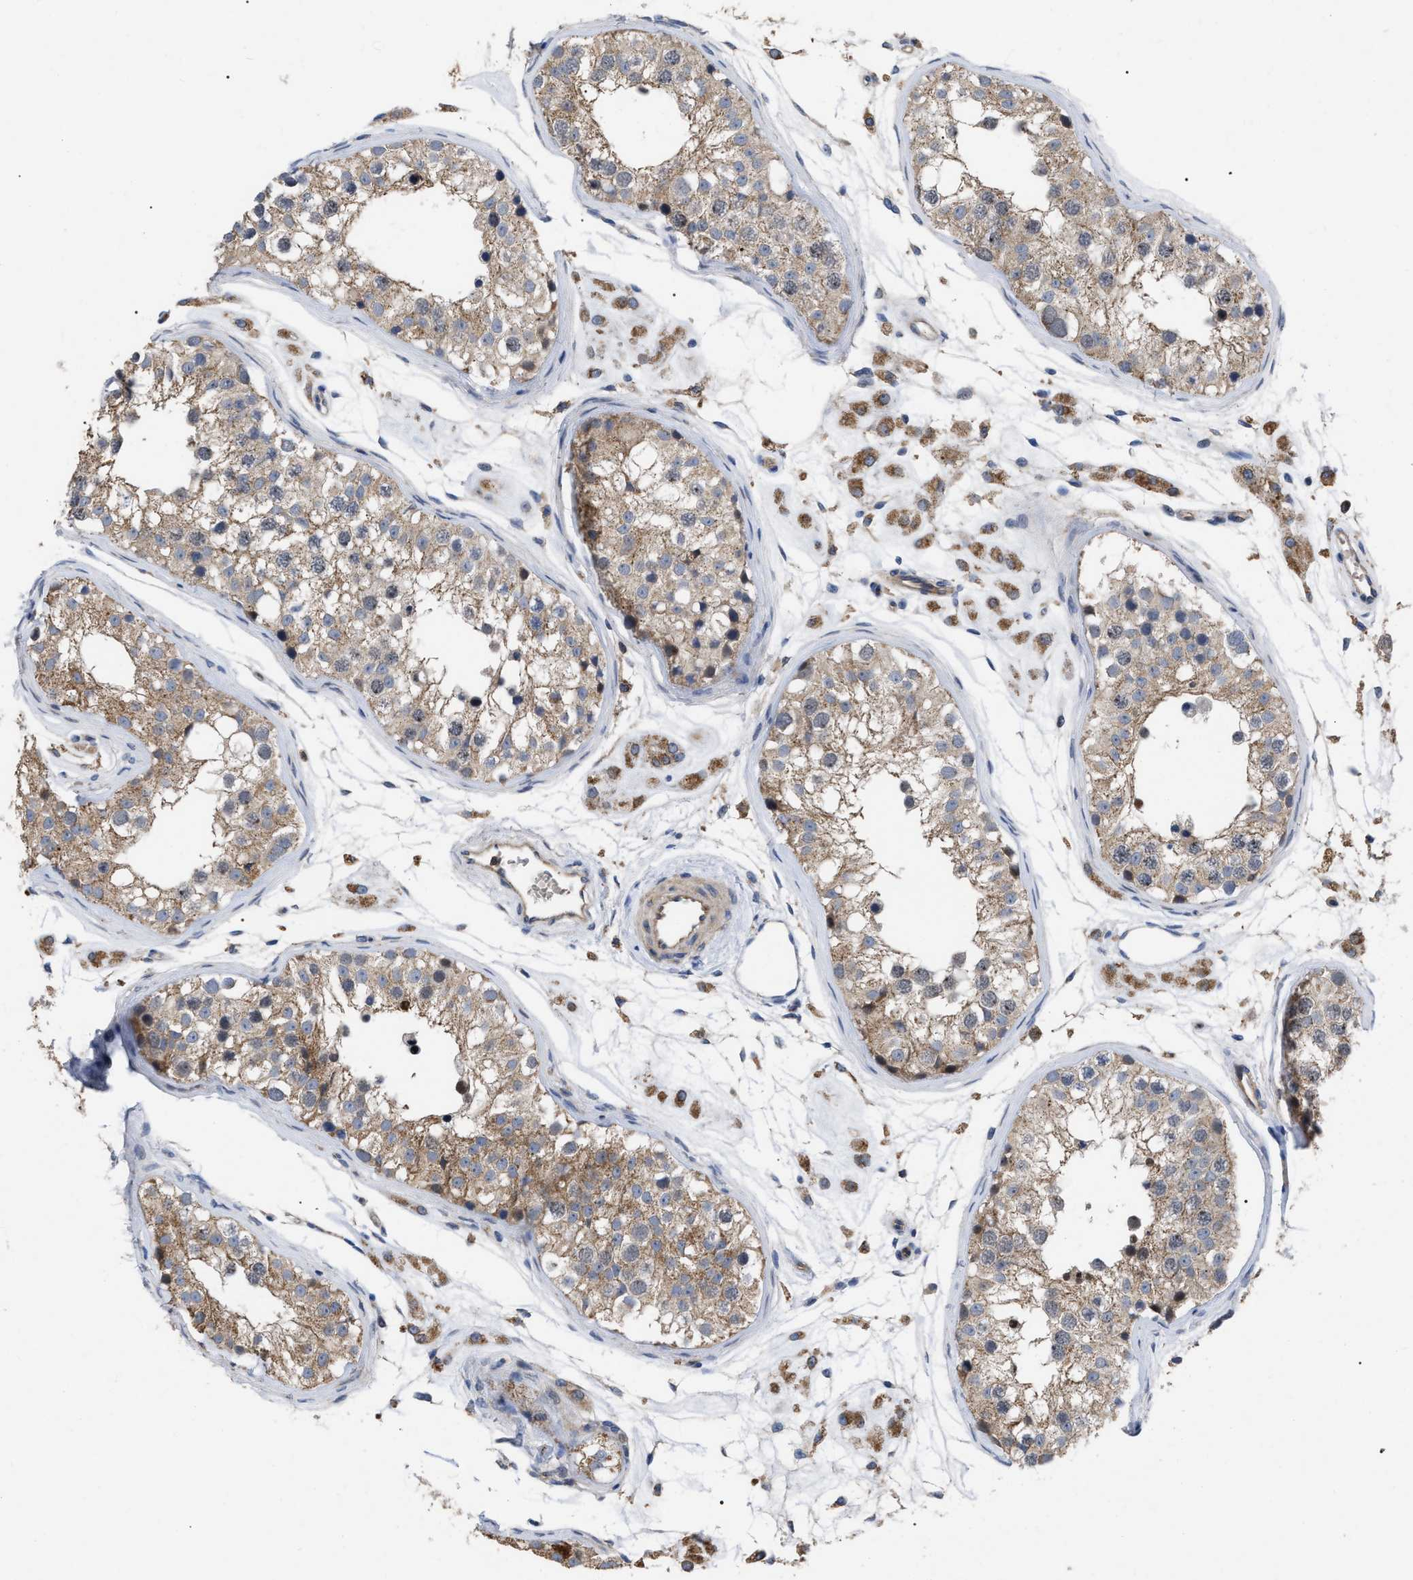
{"staining": {"intensity": "moderate", "quantity": ">75%", "location": "cytoplasmic/membranous,nuclear"}, "tissue": "testis", "cell_type": "Cells in seminiferous ducts", "image_type": "normal", "snomed": [{"axis": "morphology", "description": "Normal tissue, NOS"}, {"axis": "morphology", "description": "Adenocarcinoma, metastatic, NOS"}, {"axis": "topography", "description": "Testis"}], "caption": "A high-resolution image shows immunohistochemistry staining of normal testis, which reveals moderate cytoplasmic/membranous,nuclear expression in approximately >75% of cells in seminiferous ducts. (DAB (3,3'-diaminobenzidine) IHC with brightfield microscopy, high magnification).", "gene": "FAM171A2", "patient": {"sex": "male", "age": 26}}